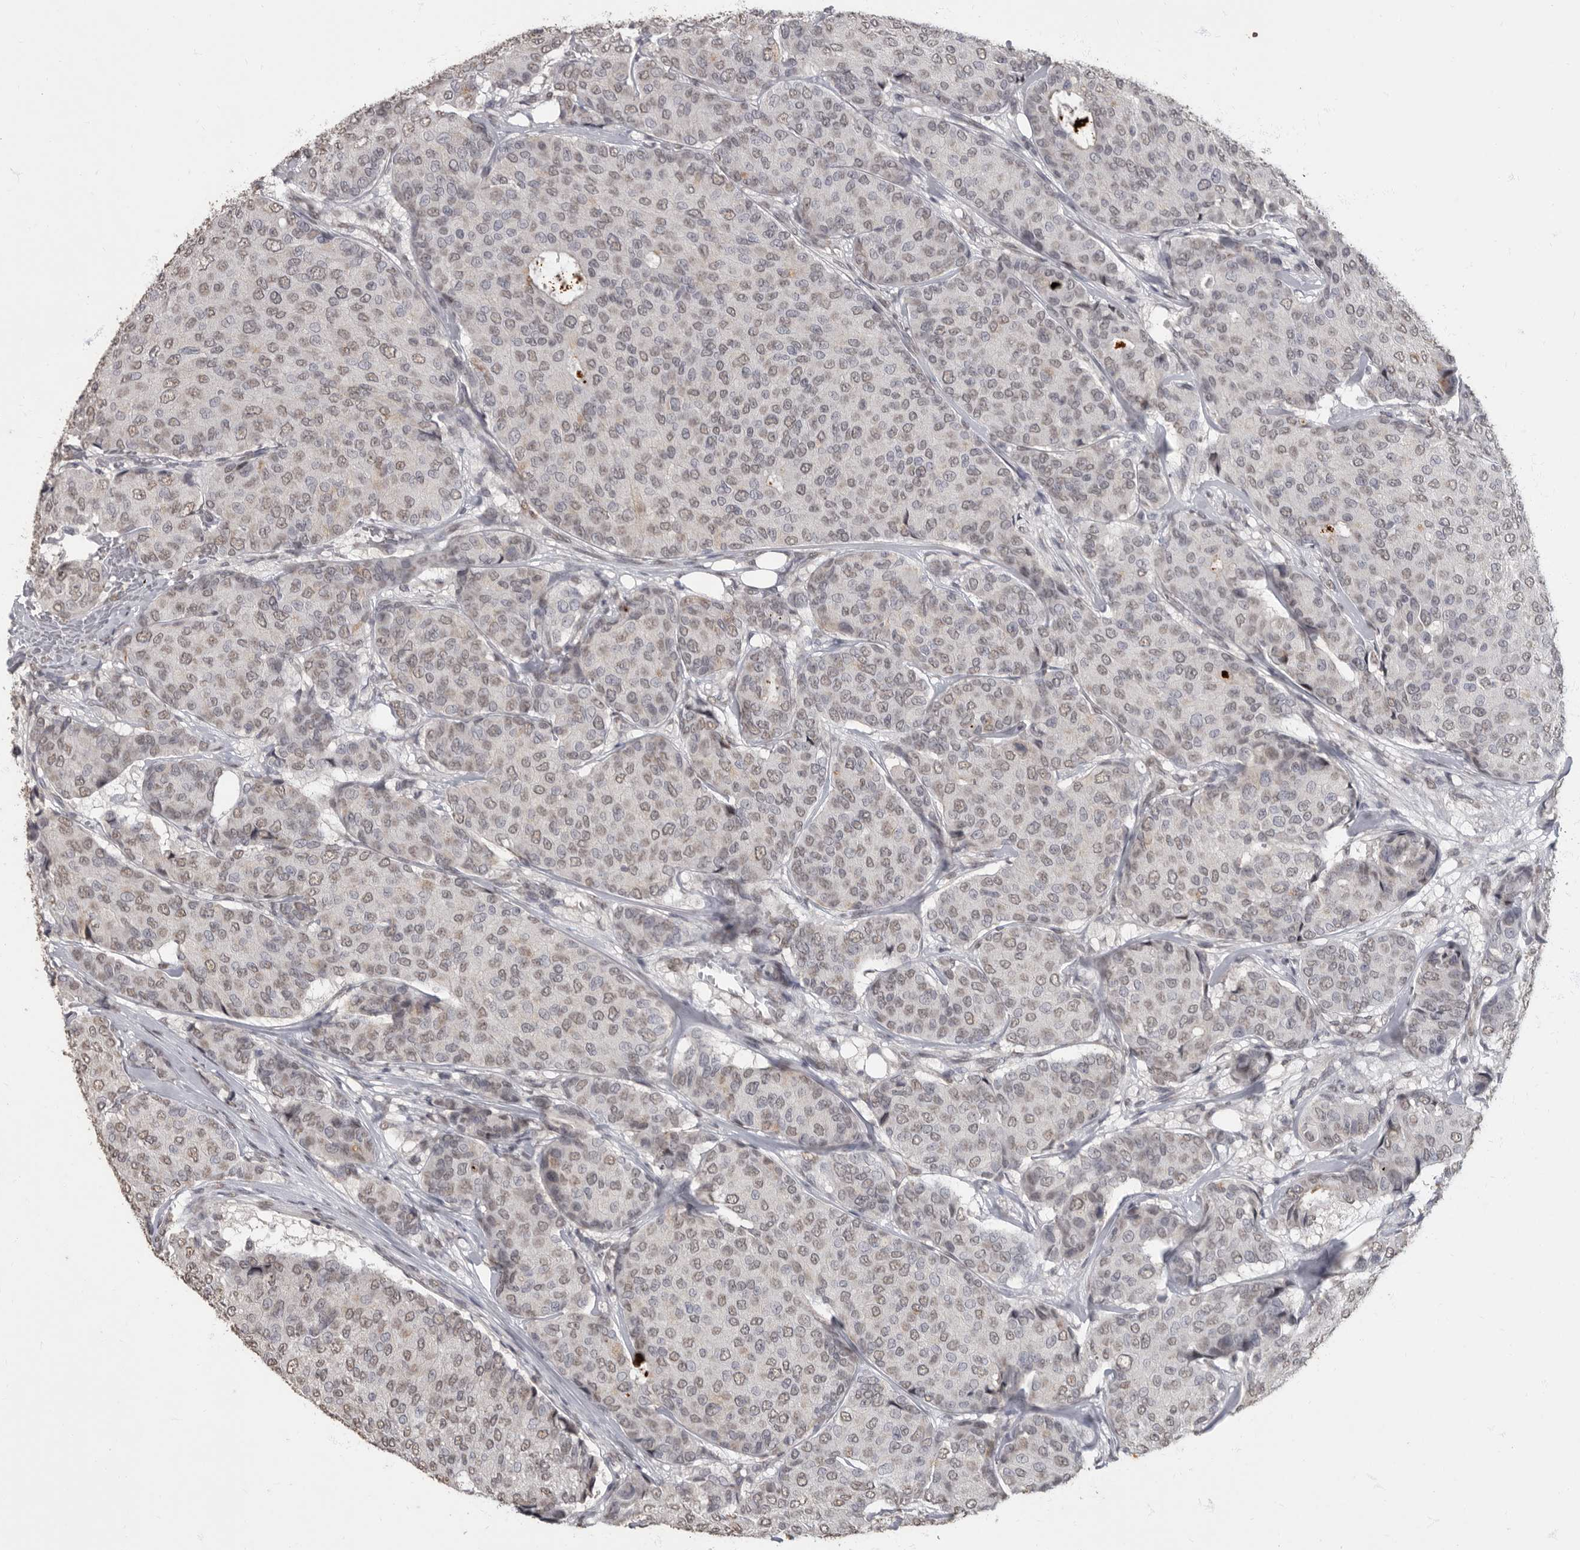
{"staining": {"intensity": "weak", "quantity": ">75%", "location": "nuclear"}, "tissue": "breast cancer", "cell_type": "Tumor cells", "image_type": "cancer", "snomed": [{"axis": "morphology", "description": "Duct carcinoma"}, {"axis": "topography", "description": "Breast"}], "caption": "An image of breast cancer stained for a protein demonstrates weak nuclear brown staining in tumor cells. (Brightfield microscopy of DAB IHC at high magnification).", "gene": "NBL1", "patient": {"sex": "female", "age": 75}}